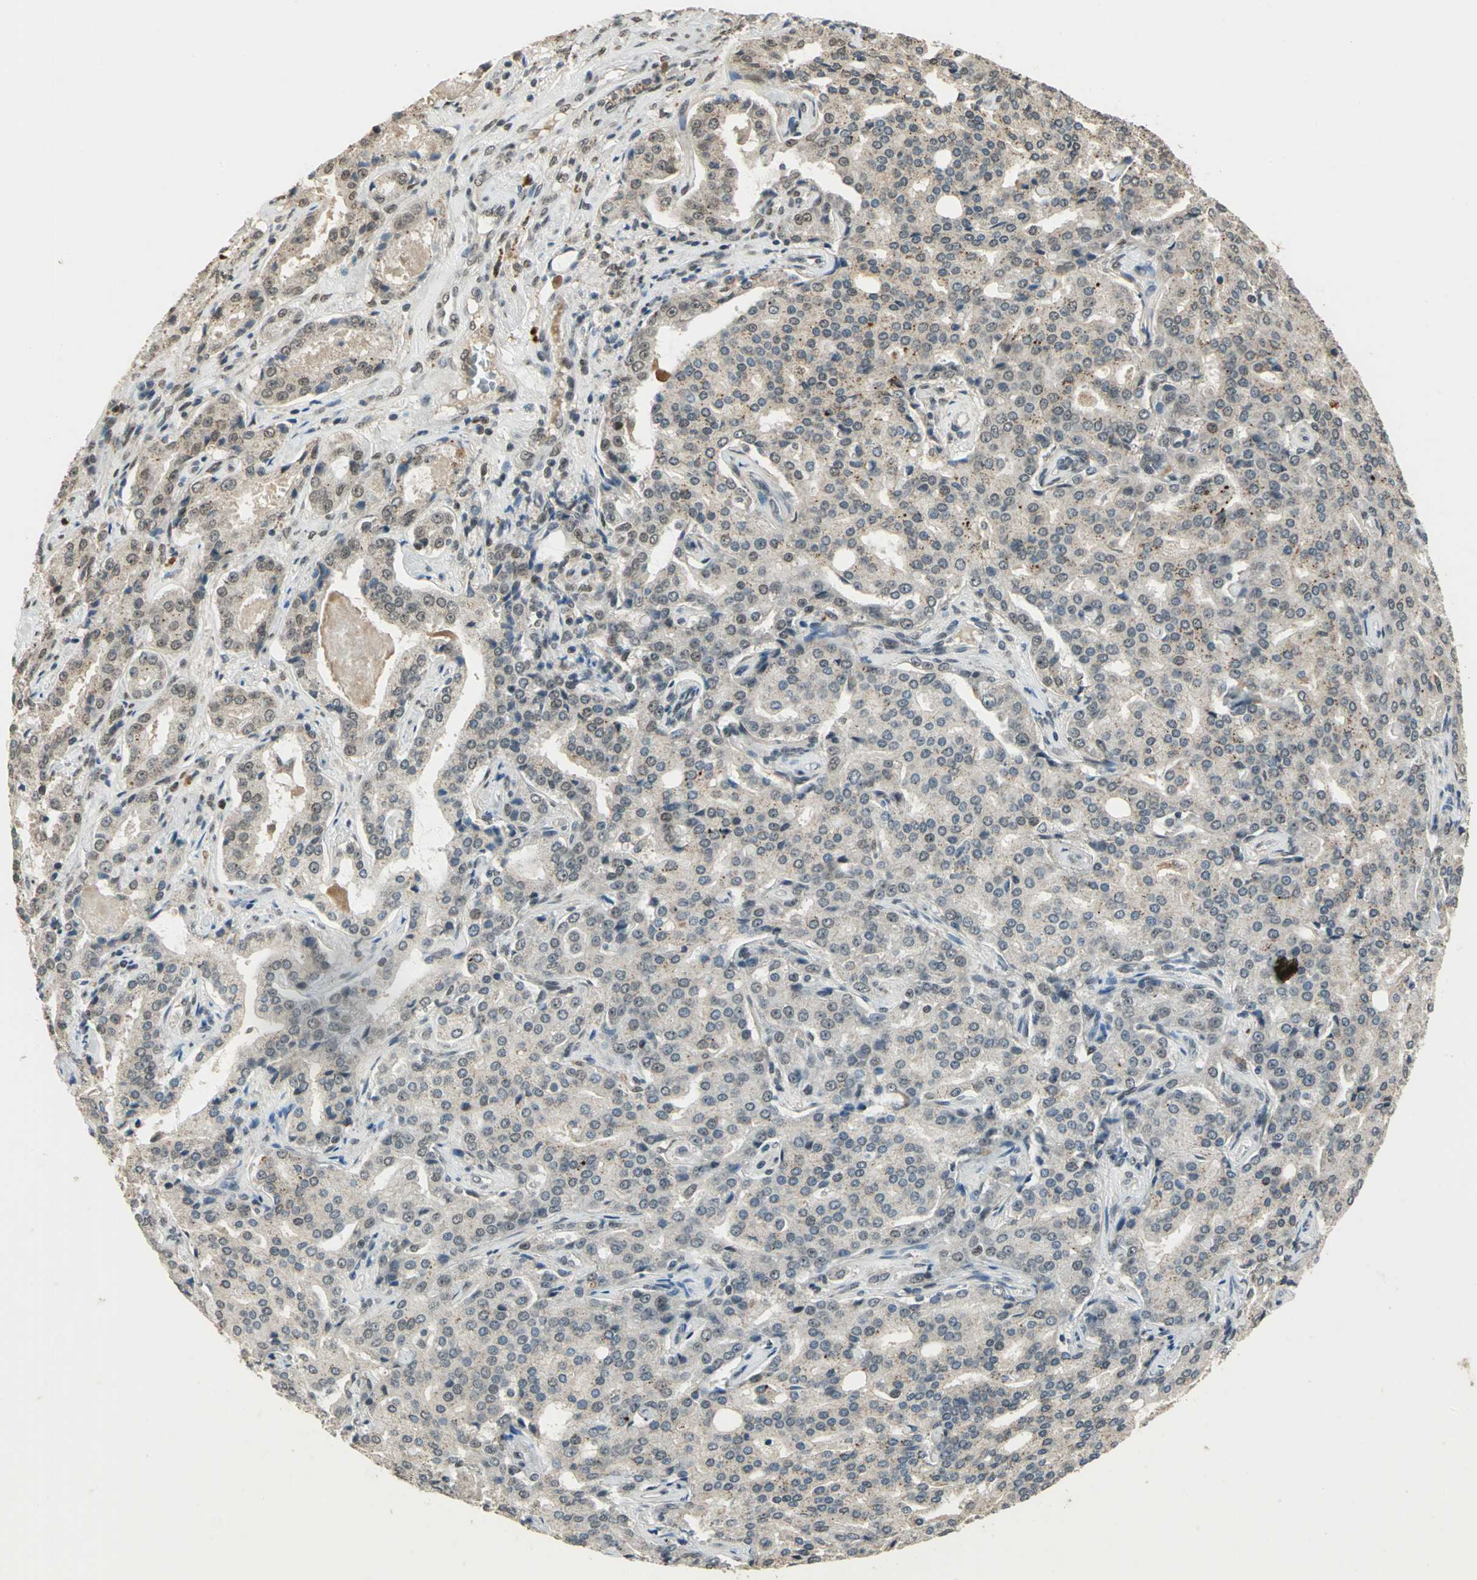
{"staining": {"intensity": "weak", "quantity": "<25%", "location": "cytoplasmic/membranous"}, "tissue": "prostate cancer", "cell_type": "Tumor cells", "image_type": "cancer", "snomed": [{"axis": "morphology", "description": "Adenocarcinoma, High grade"}, {"axis": "topography", "description": "Prostate"}], "caption": "High magnification brightfield microscopy of prostate adenocarcinoma (high-grade) stained with DAB (3,3'-diaminobenzidine) (brown) and counterstained with hematoxylin (blue): tumor cells show no significant positivity. Brightfield microscopy of immunohistochemistry stained with DAB (brown) and hematoxylin (blue), captured at high magnification.", "gene": "RAD17", "patient": {"sex": "male", "age": 72}}